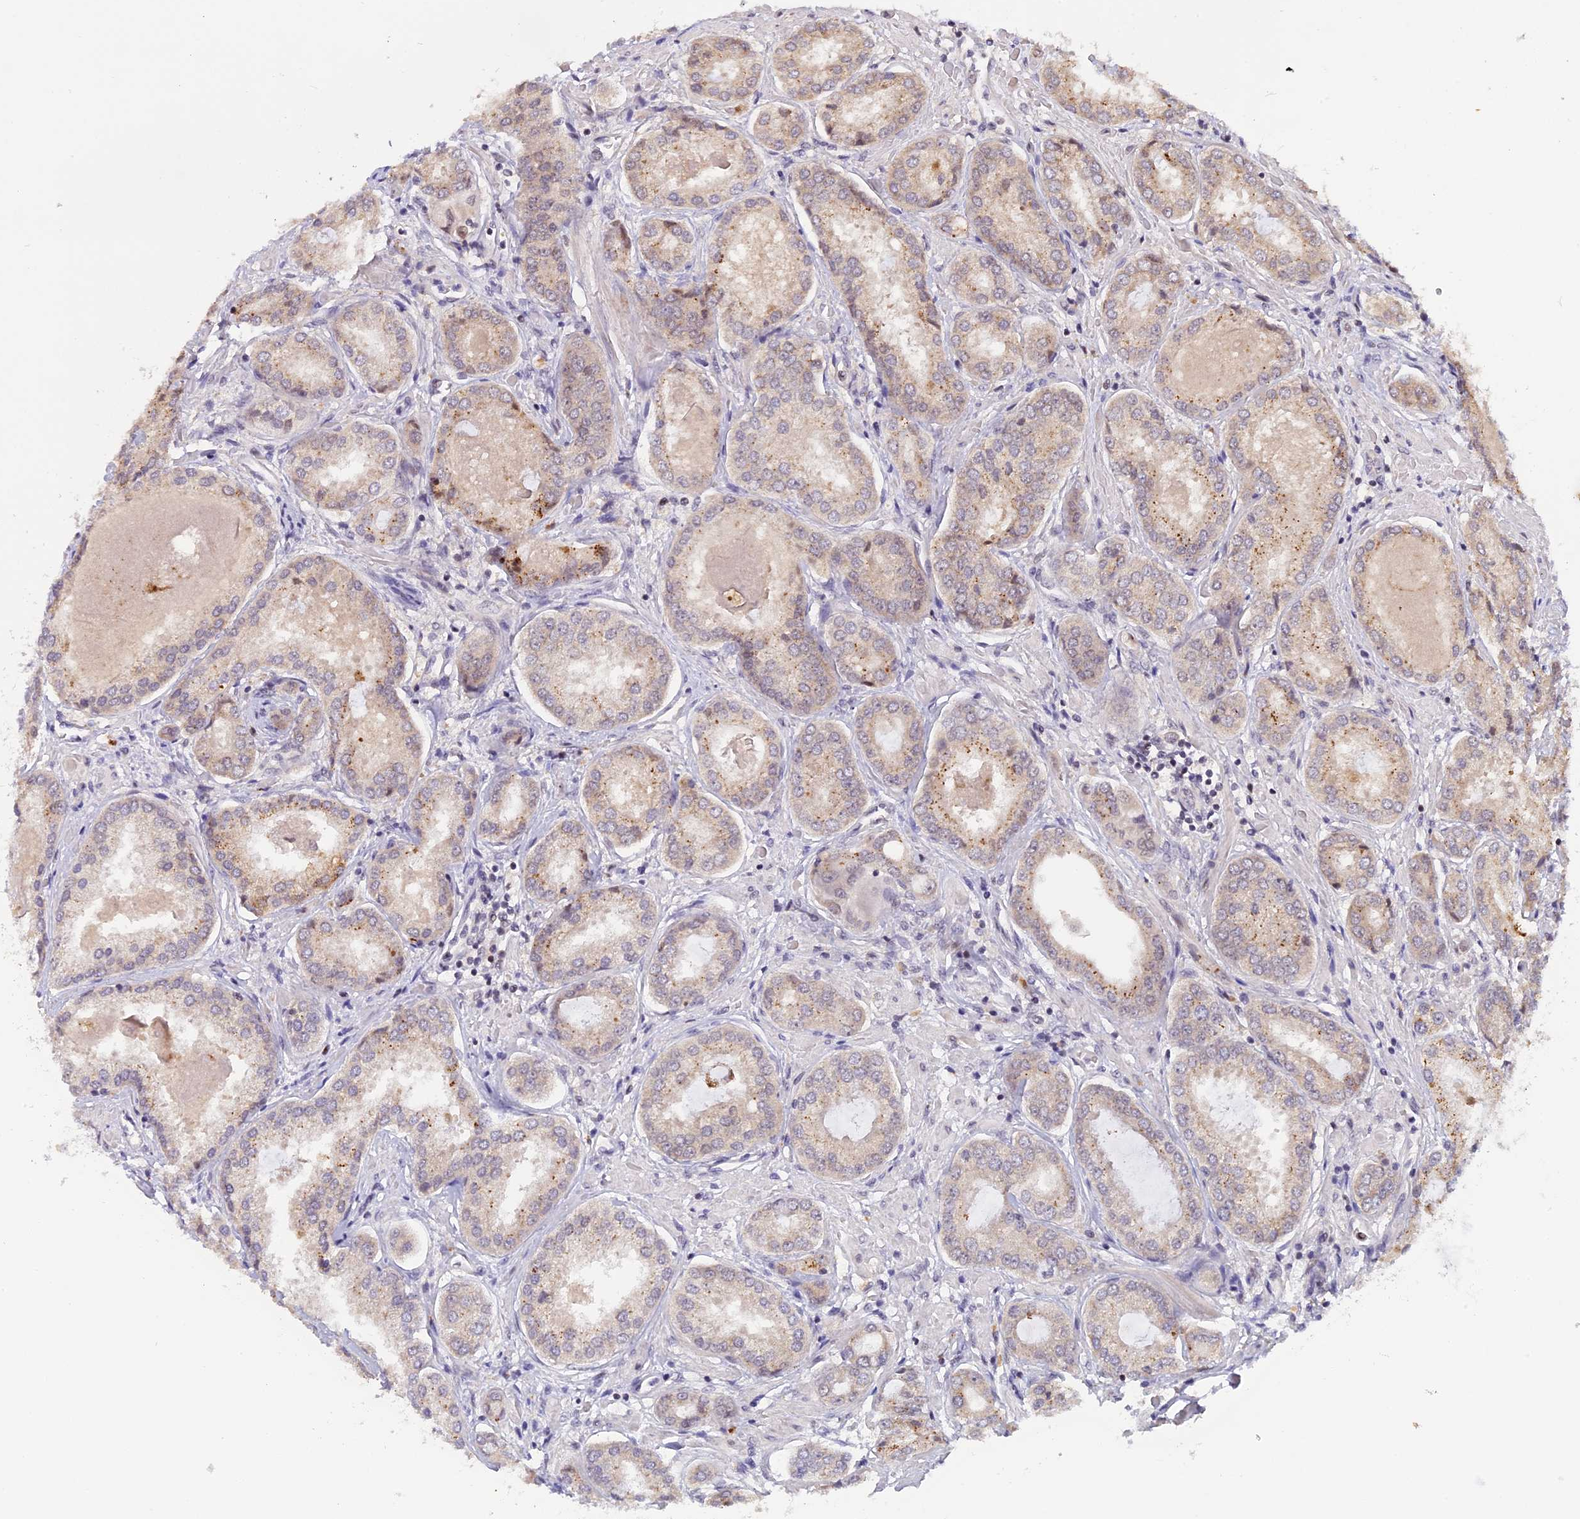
{"staining": {"intensity": "weak", "quantity": "25%-75%", "location": "cytoplasmic/membranous"}, "tissue": "prostate cancer", "cell_type": "Tumor cells", "image_type": "cancer", "snomed": [{"axis": "morphology", "description": "Adenocarcinoma, Low grade"}, {"axis": "topography", "description": "Prostate"}], "caption": "IHC (DAB) staining of human prostate cancer (adenocarcinoma (low-grade)) exhibits weak cytoplasmic/membranous protein expression in approximately 25%-75% of tumor cells.", "gene": "POLR2C", "patient": {"sex": "male", "age": 68}}